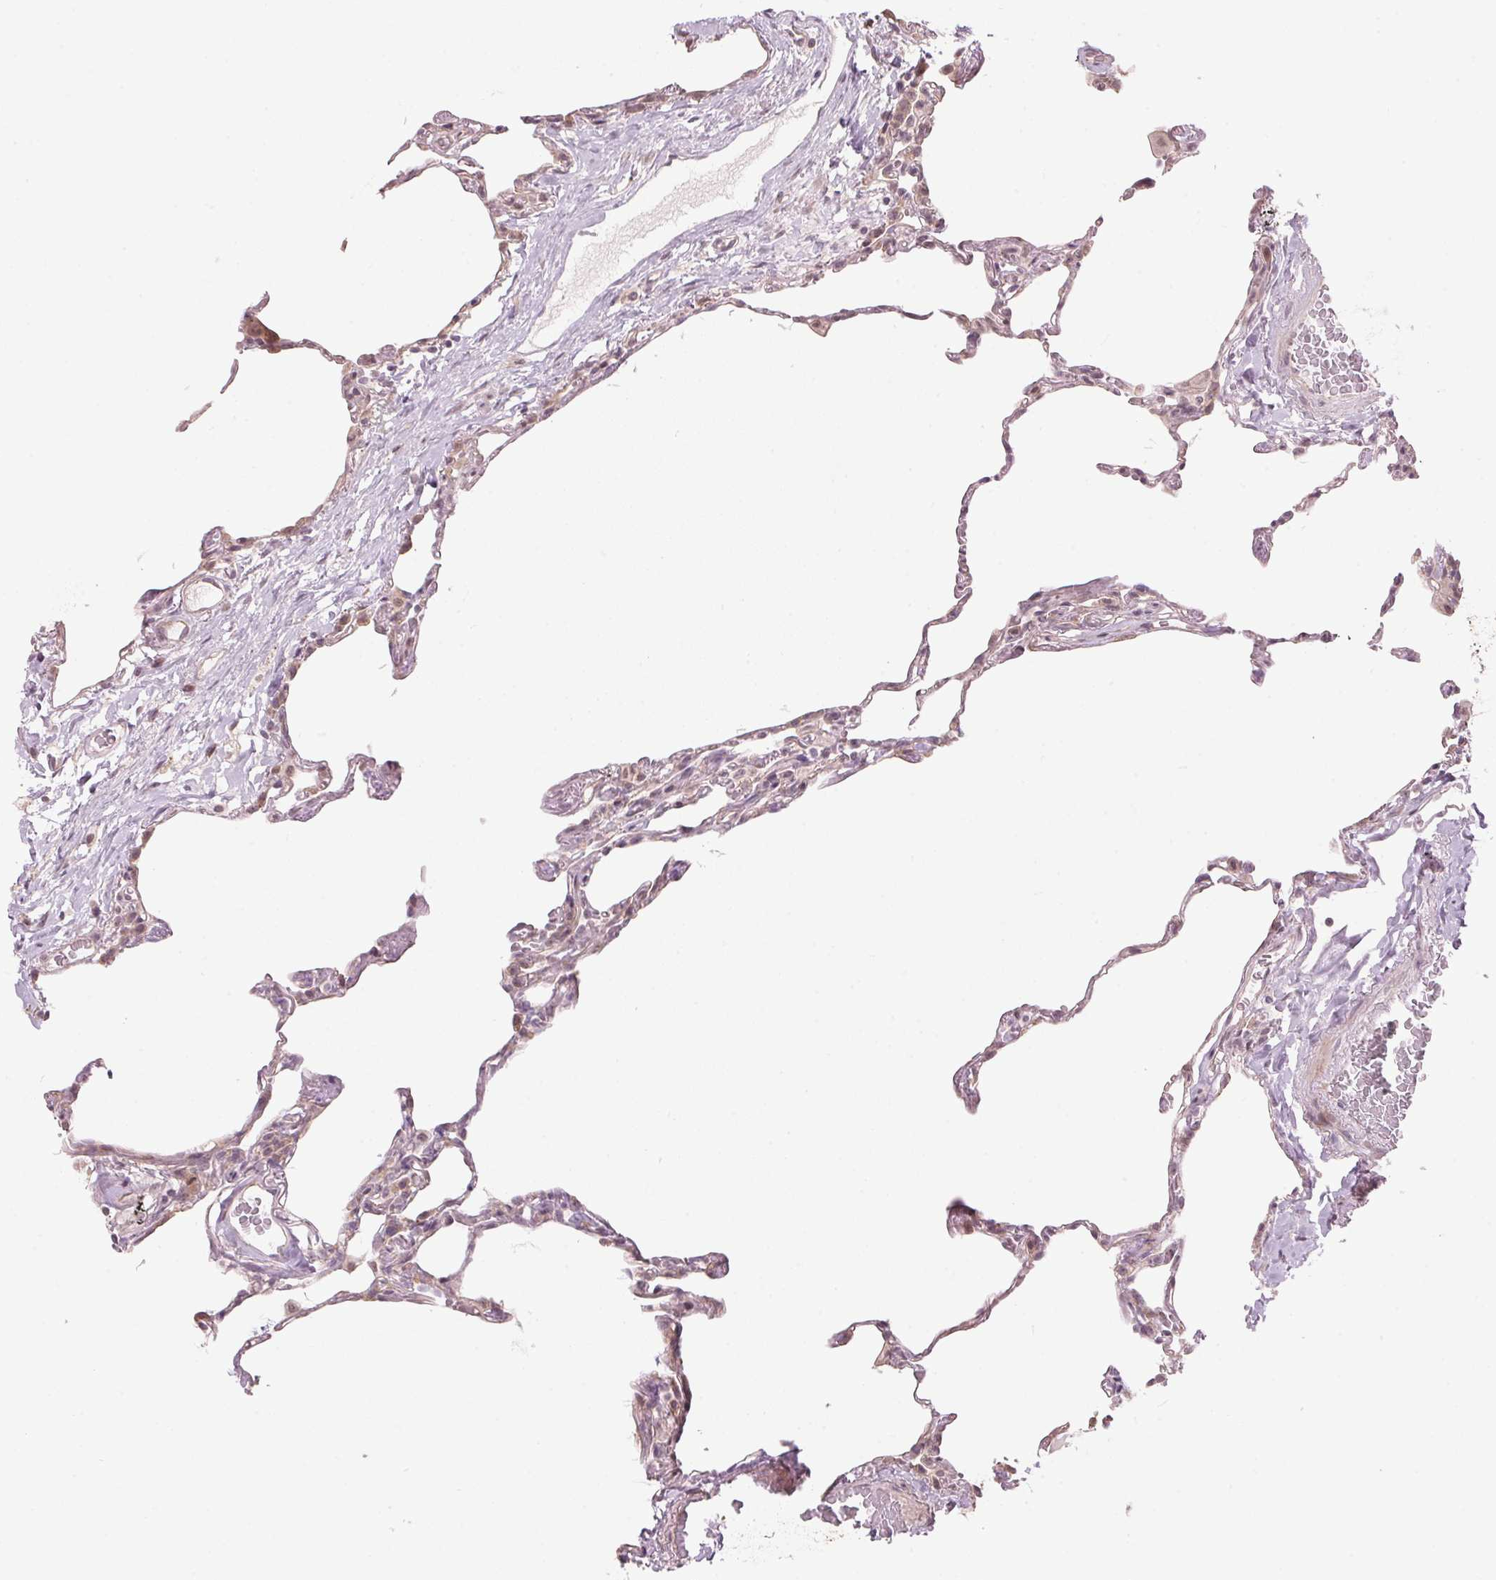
{"staining": {"intensity": "negative", "quantity": "none", "location": "none"}, "tissue": "lung", "cell_type": "Alveolar cells", "image_type": "normal", "snomed": [{"axis": "morphology", "description": "Normal tissue, NOS"}, {"axis": "topography", "description": "Lung"}], "caption": "Photomicrograph shows no protein staining in alveolar cells of benign lung.", "gene": "TMED6", "patient": {"sex": "female", "age": 57}}